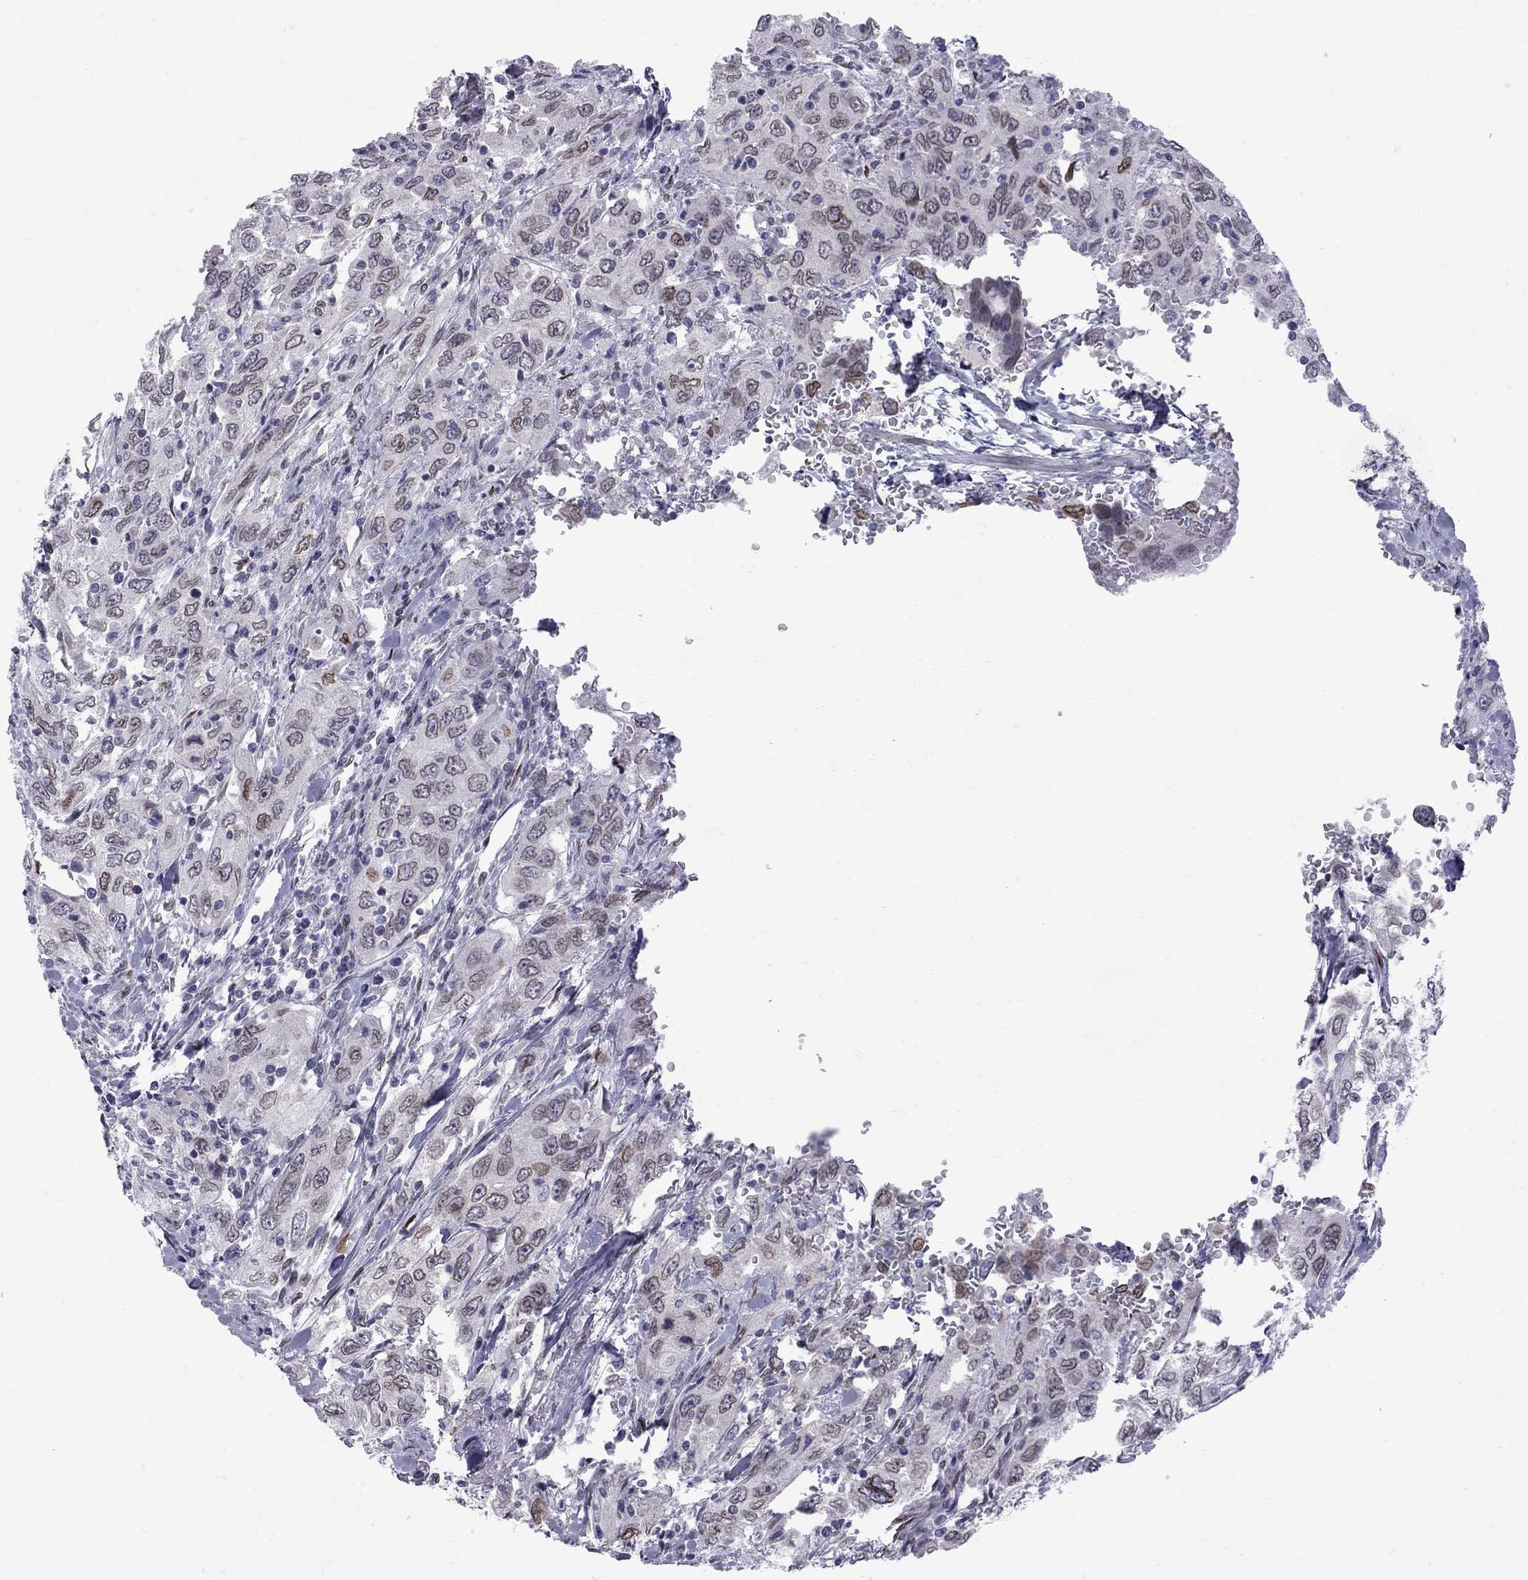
{"staining": {"intensity": "moderate", "quantity": "<25%", "location": "nuclear"}, "tissue": "urothelial cancer", "cell_type": "Tumor cells", "image_type": "cancer", "snomed": [{"axis": "morphology", "description": "Urothelial carcinoma, High grade"}, {"axis": "topography", "description": "Urinary bladder"}], "caption": "Immunohistochemical staining of urothelial carcinoma (high-grade) demonstrates low levels of moderate nuclear protein staining in about <25% of tumor cells.", "gene": "CLTCL1", "patient": {"sex": "male", "age": 76}}